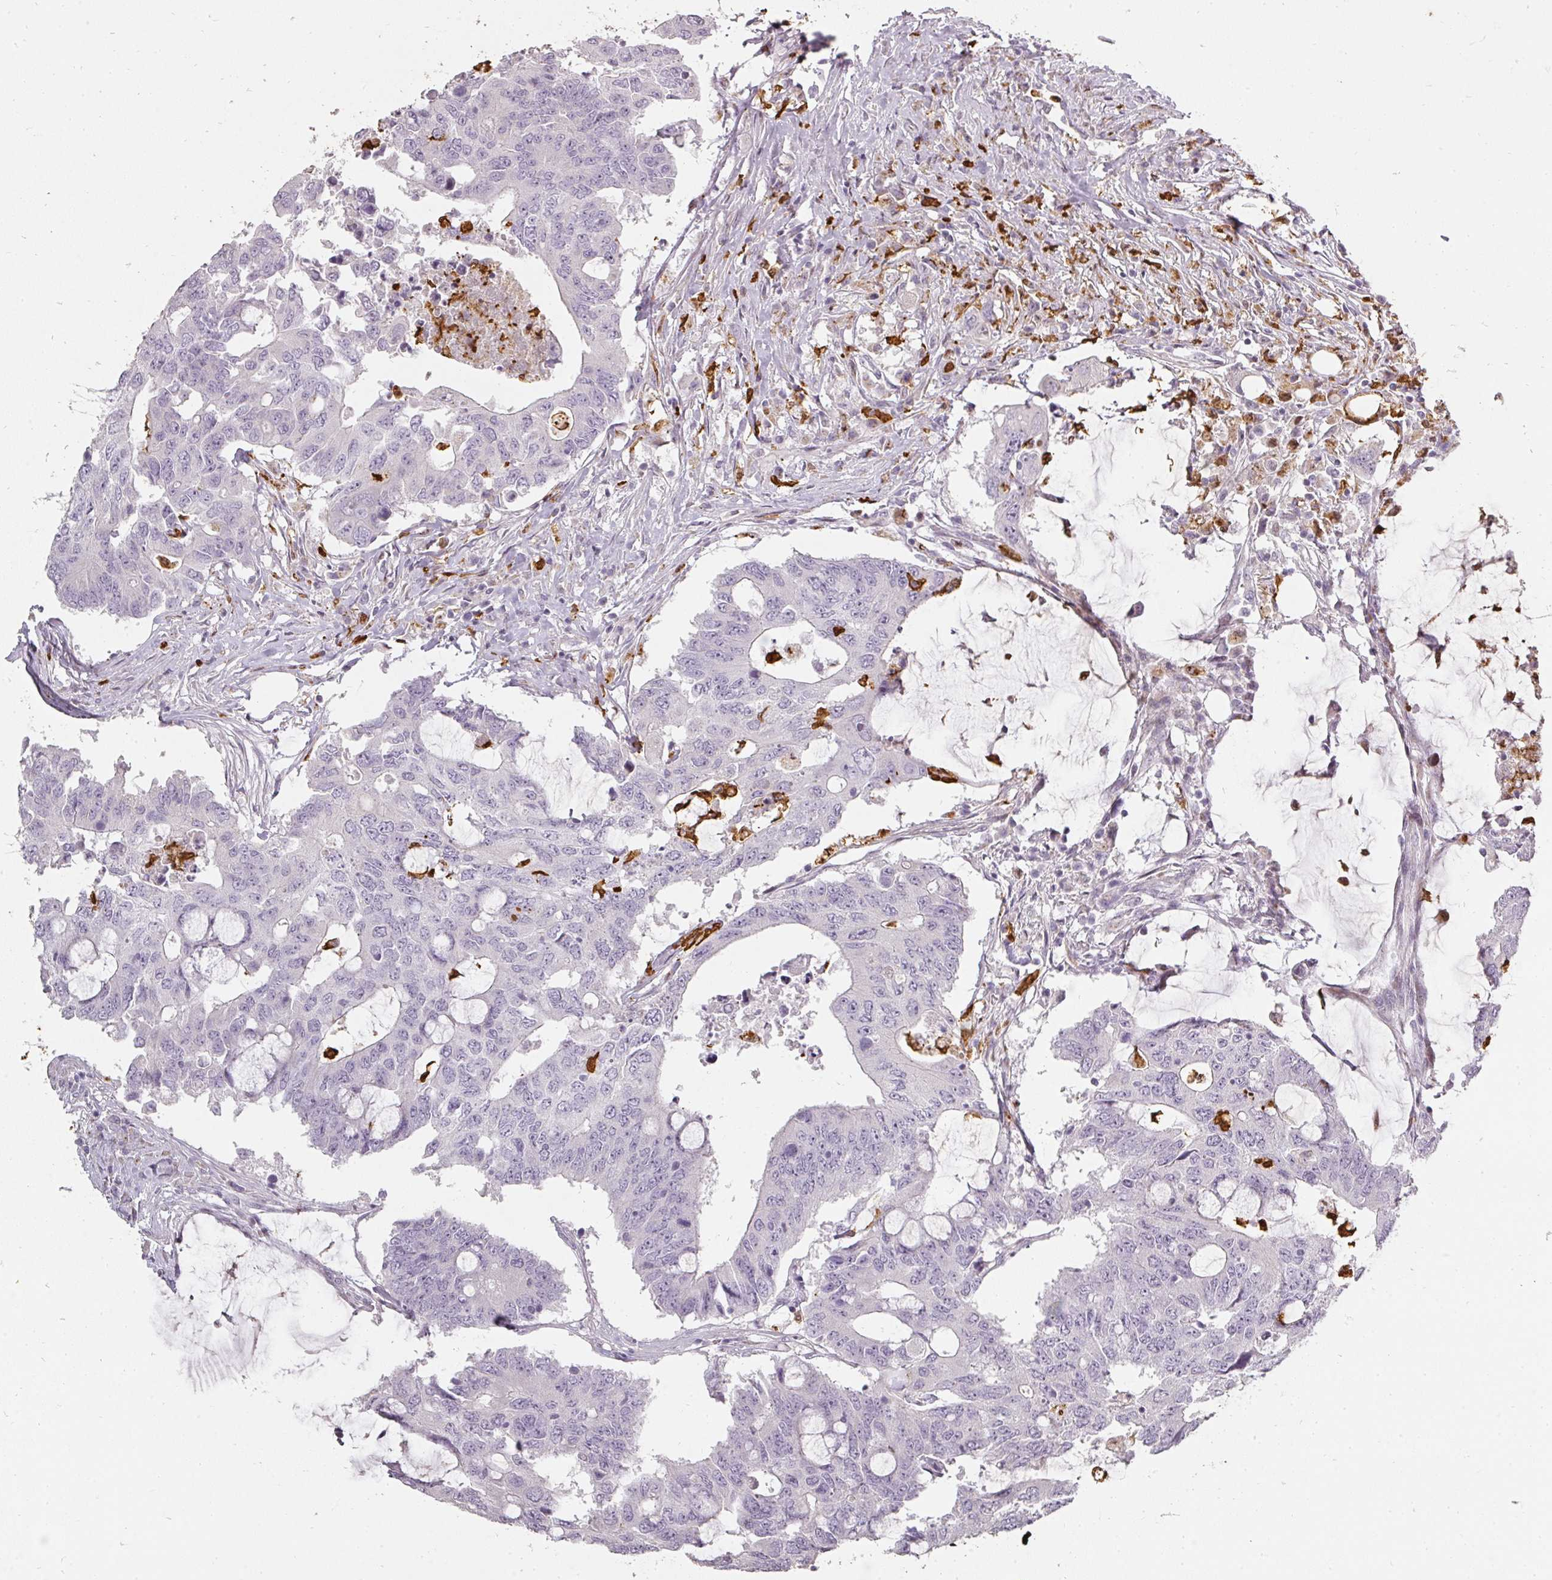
{"staining": {"intensity": "negative", "quantity": "none", "location": "none"}, "tissue": "colorectal cancer", "cell_type": "Tumor cells", "image_type": "cancer", "snomed": [{"axis": "morphology", "description": "Adenocarcinoma, NOS"}, {"axis": "topography", "description": "Colon"}], "caption": "The micrograph shows no staining of tumor cells in colorectal adenocarcinoma.", "gene": "BIK", "patient": {"sex": "male", "age": 71}}